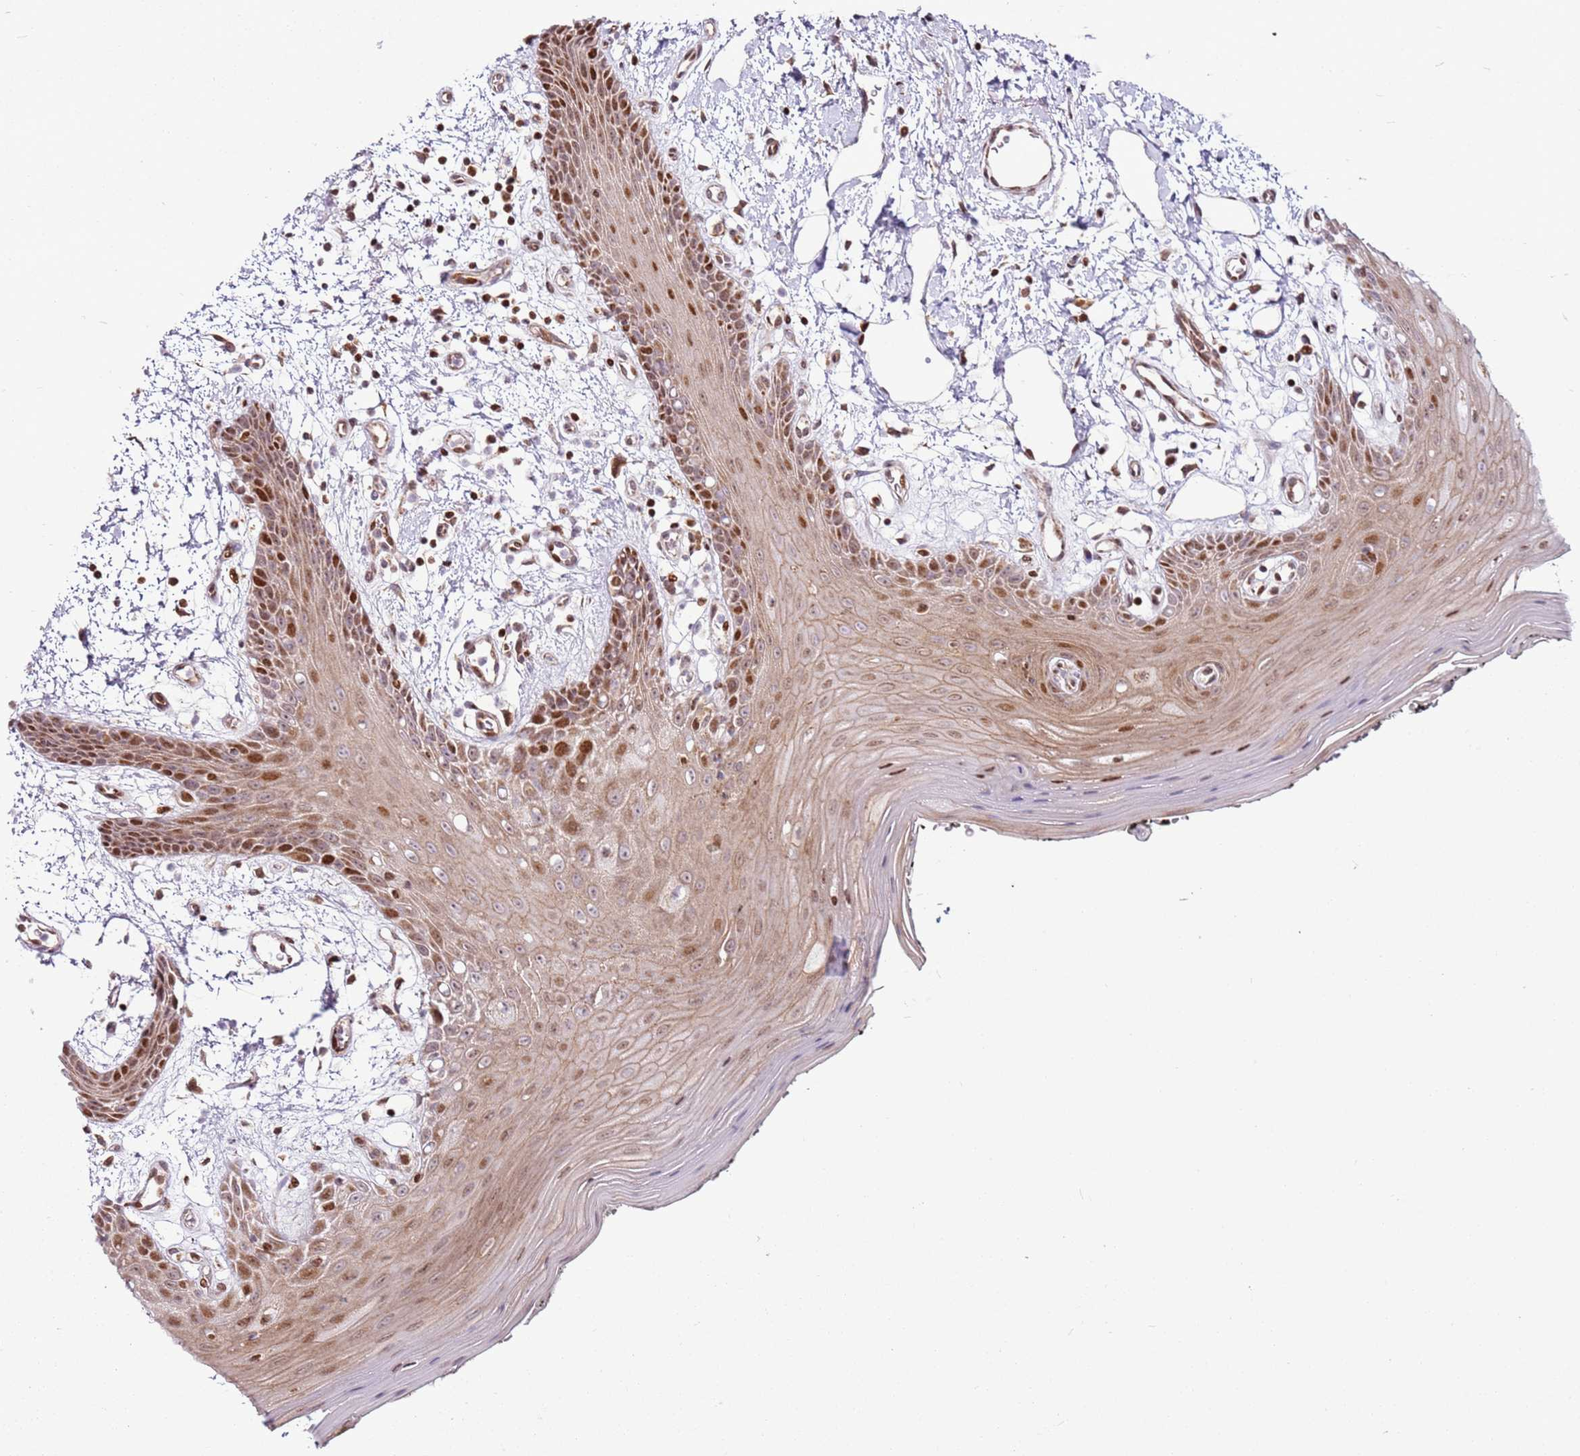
{"staining": {"intensity": "moderate", "quantity": ">75%", "location": "cytoplasmic/membranous,nuclear"}, "tissue": "oral mucosa", "cell_type": "Squamous epithelial cells", "image_type": "normal", "snomed": [{"axis": "morphology", "description": "Normal tissue, NOS"}, {"axis": "topography", "description": "Oral tissue"}, {"axis": "topography", "description": "Tounge, NOS"}], "caption": "Human oral mucosa stained for a protein (brown) reveals moderate cytoplasmic/membranous,nuclear positive staining in about >75% of squamous epithelial cells.", "gene": "PCTP", "patient": {"sex": "female", "age": 59}}